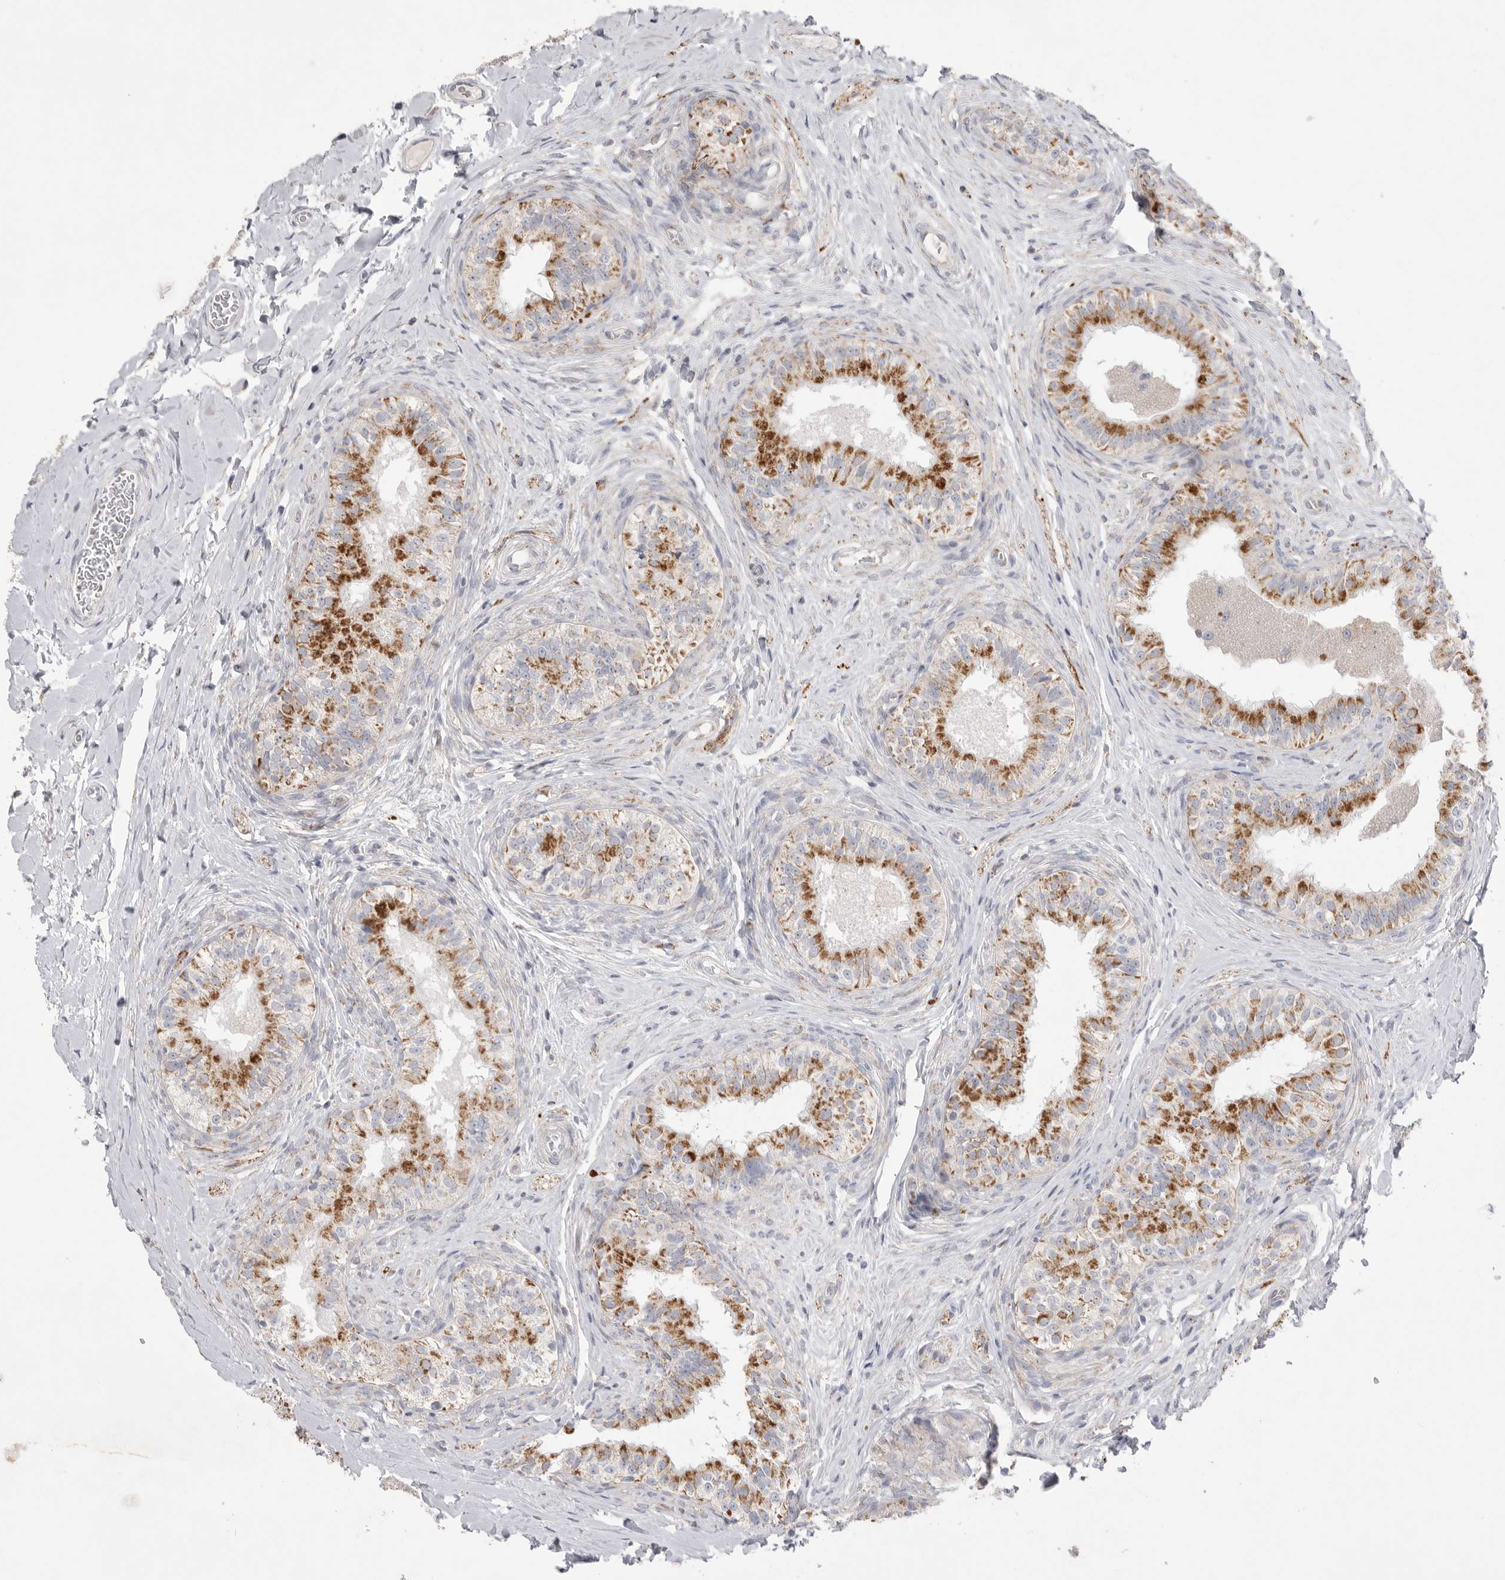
{"staining": {"intensity": "moderate", "quantity": "25%-75%", "location": "cytoplasmic/membranous"}, "tissue": "epididymis", "cell_type": "Glandular cells", "image_type": "normal", "snomed": [{"axis": "morphology", "description": "Normal tissue, NOS"}, {"axis": "topography", "description": "Epididymis"}], "caption": "IHC (DAB (3,3'-diaminobenzidine)) staining of benign epididymis displays moderate cytoplasmic/membranous protein positivity in about 25%-75% of glandular cells. Immunohistochemistry stains the protein in brown and the nuclei are stained blue.", "gene": "VDAC3", "patient": {"sex": "male", "age": 49}}